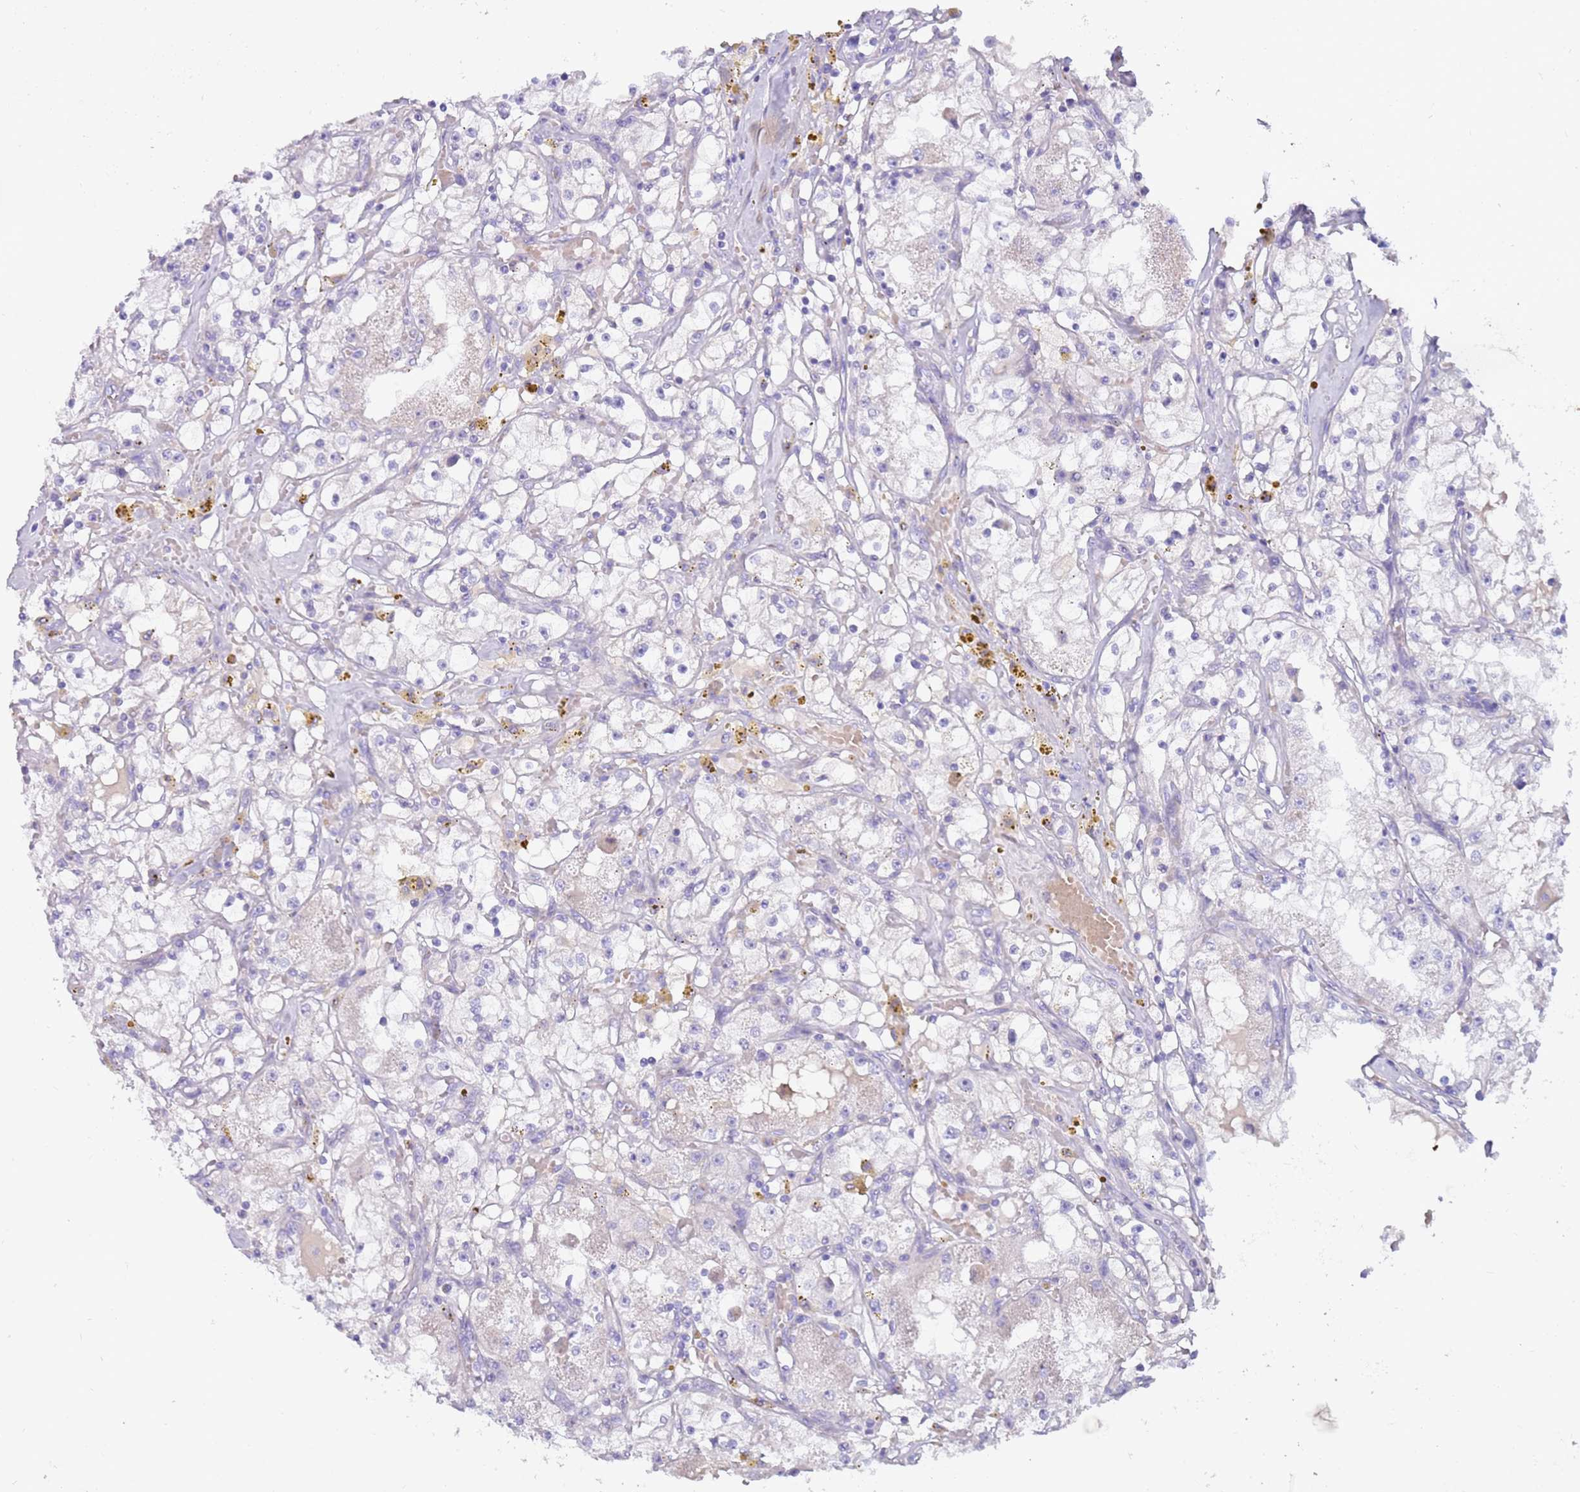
{"staining": {"intensity": "negative", "quantity": "none", "location": "none"}, "tissue": "renal cancer", "cell_type": "Tumor cells", "image_type": "cancer", "snomed": [{"axis": "morphology", "description": "Adenocarcinoma, NOS"}, {"axis": "topography", "description": "Kidney"}], "caption": "This is an immunohistochemistry histopathology image of renal cancer (adenocarcinoma). There is no expression in tumor cells.", "gene": "EVPLL", "patient": {"sex": "male", "age": 56}}